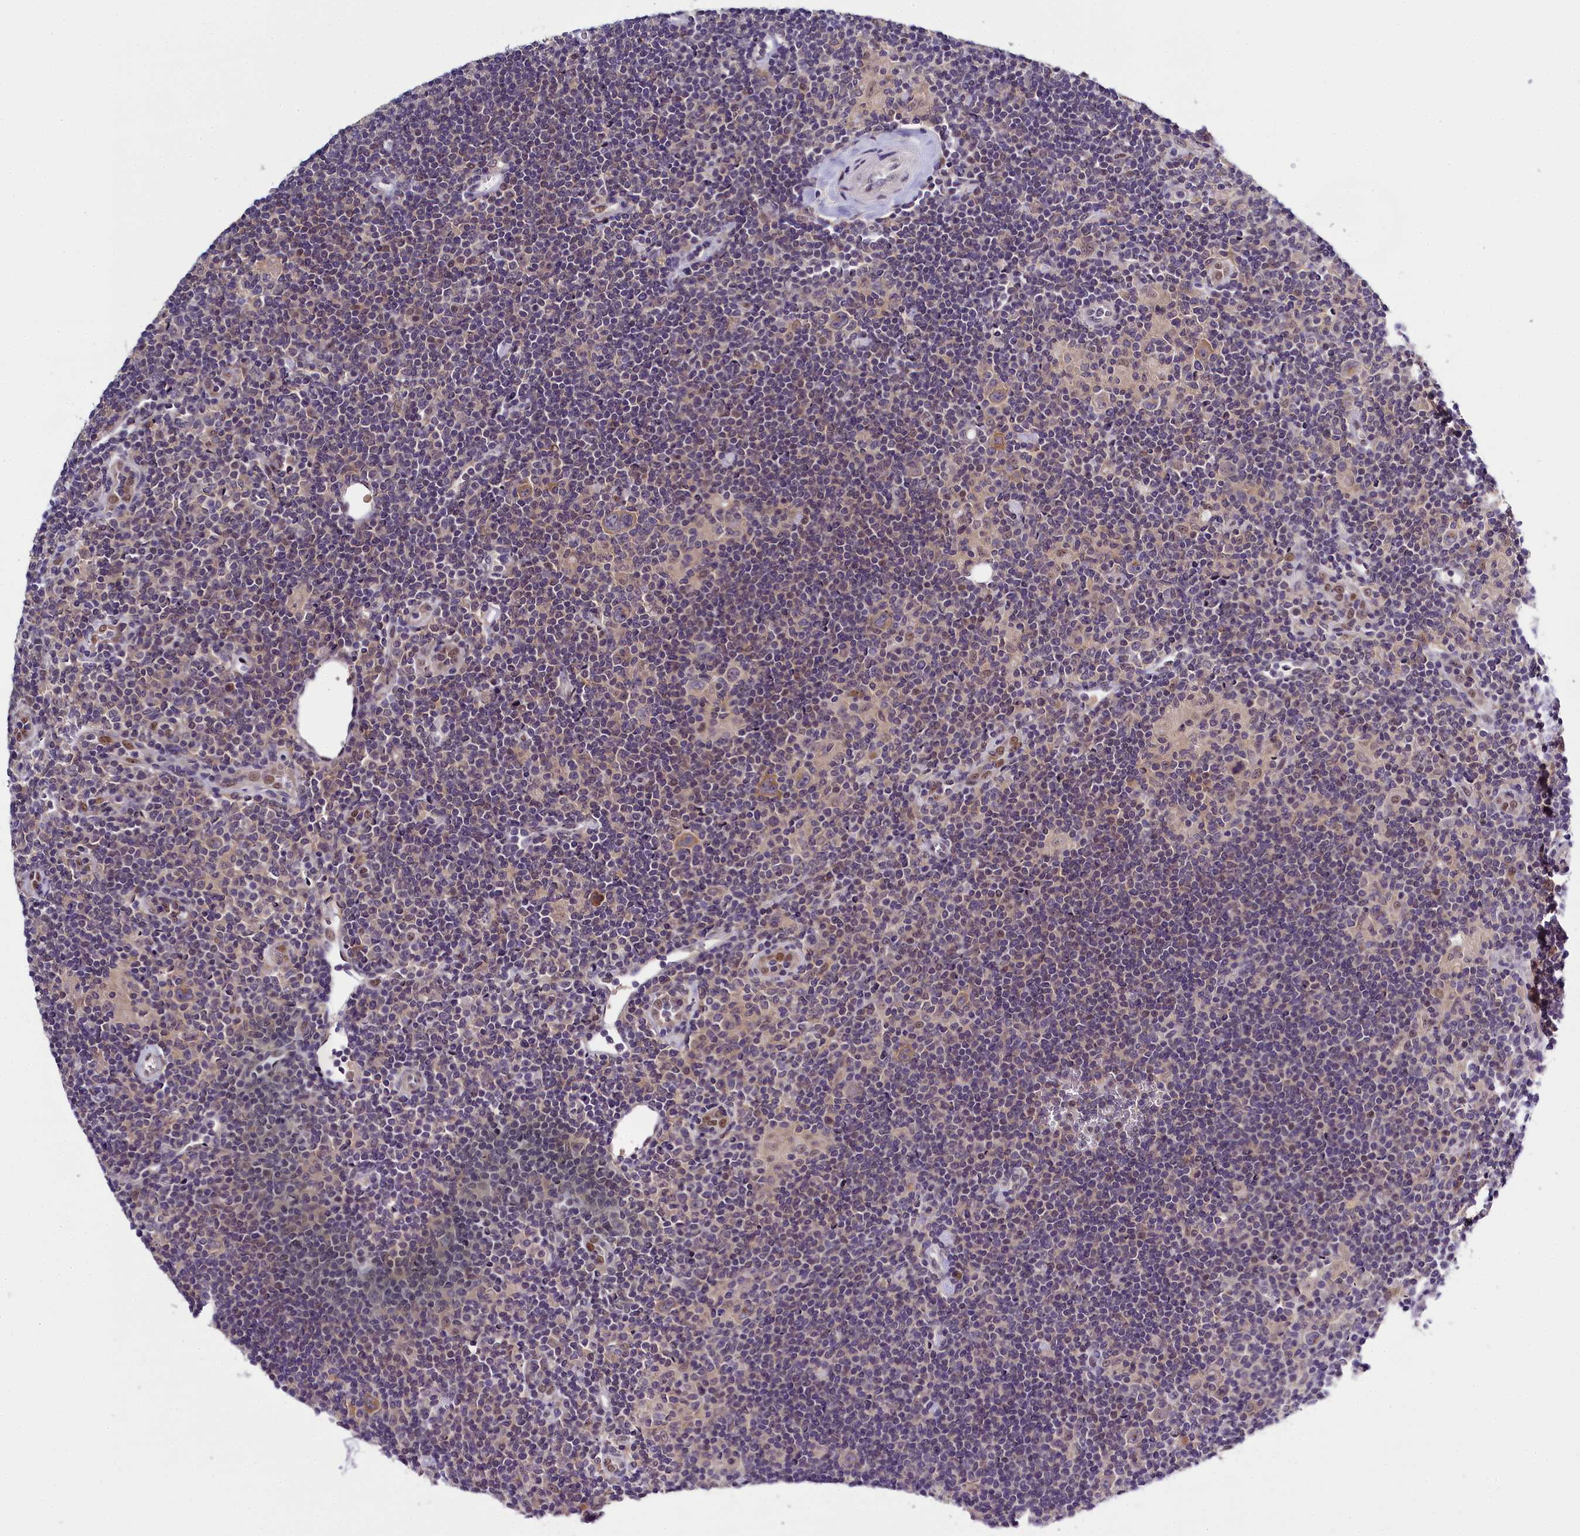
{"staining": {"intensity": "weak", "quantity": "25%-75%", "location": "cytoplasmic/membranous"}, "tissue": "lymphoma", "cell_type": "Tumor cells", "image_type": "cancer", "snomed": [{"axis": "morphology", "description": "Hodgkin's disease, NOS"}, {"axis": "topography", "description": "Lymph node"}], "caption": "This is an image of immunohistochemistry (IHC) staining of Hodgkin's disease, which shows weak positivity in the cytoplasmic/membranous of tumor cells.", "gene": "ENKD1", "patient": {"sex": "female", "age": 57}}